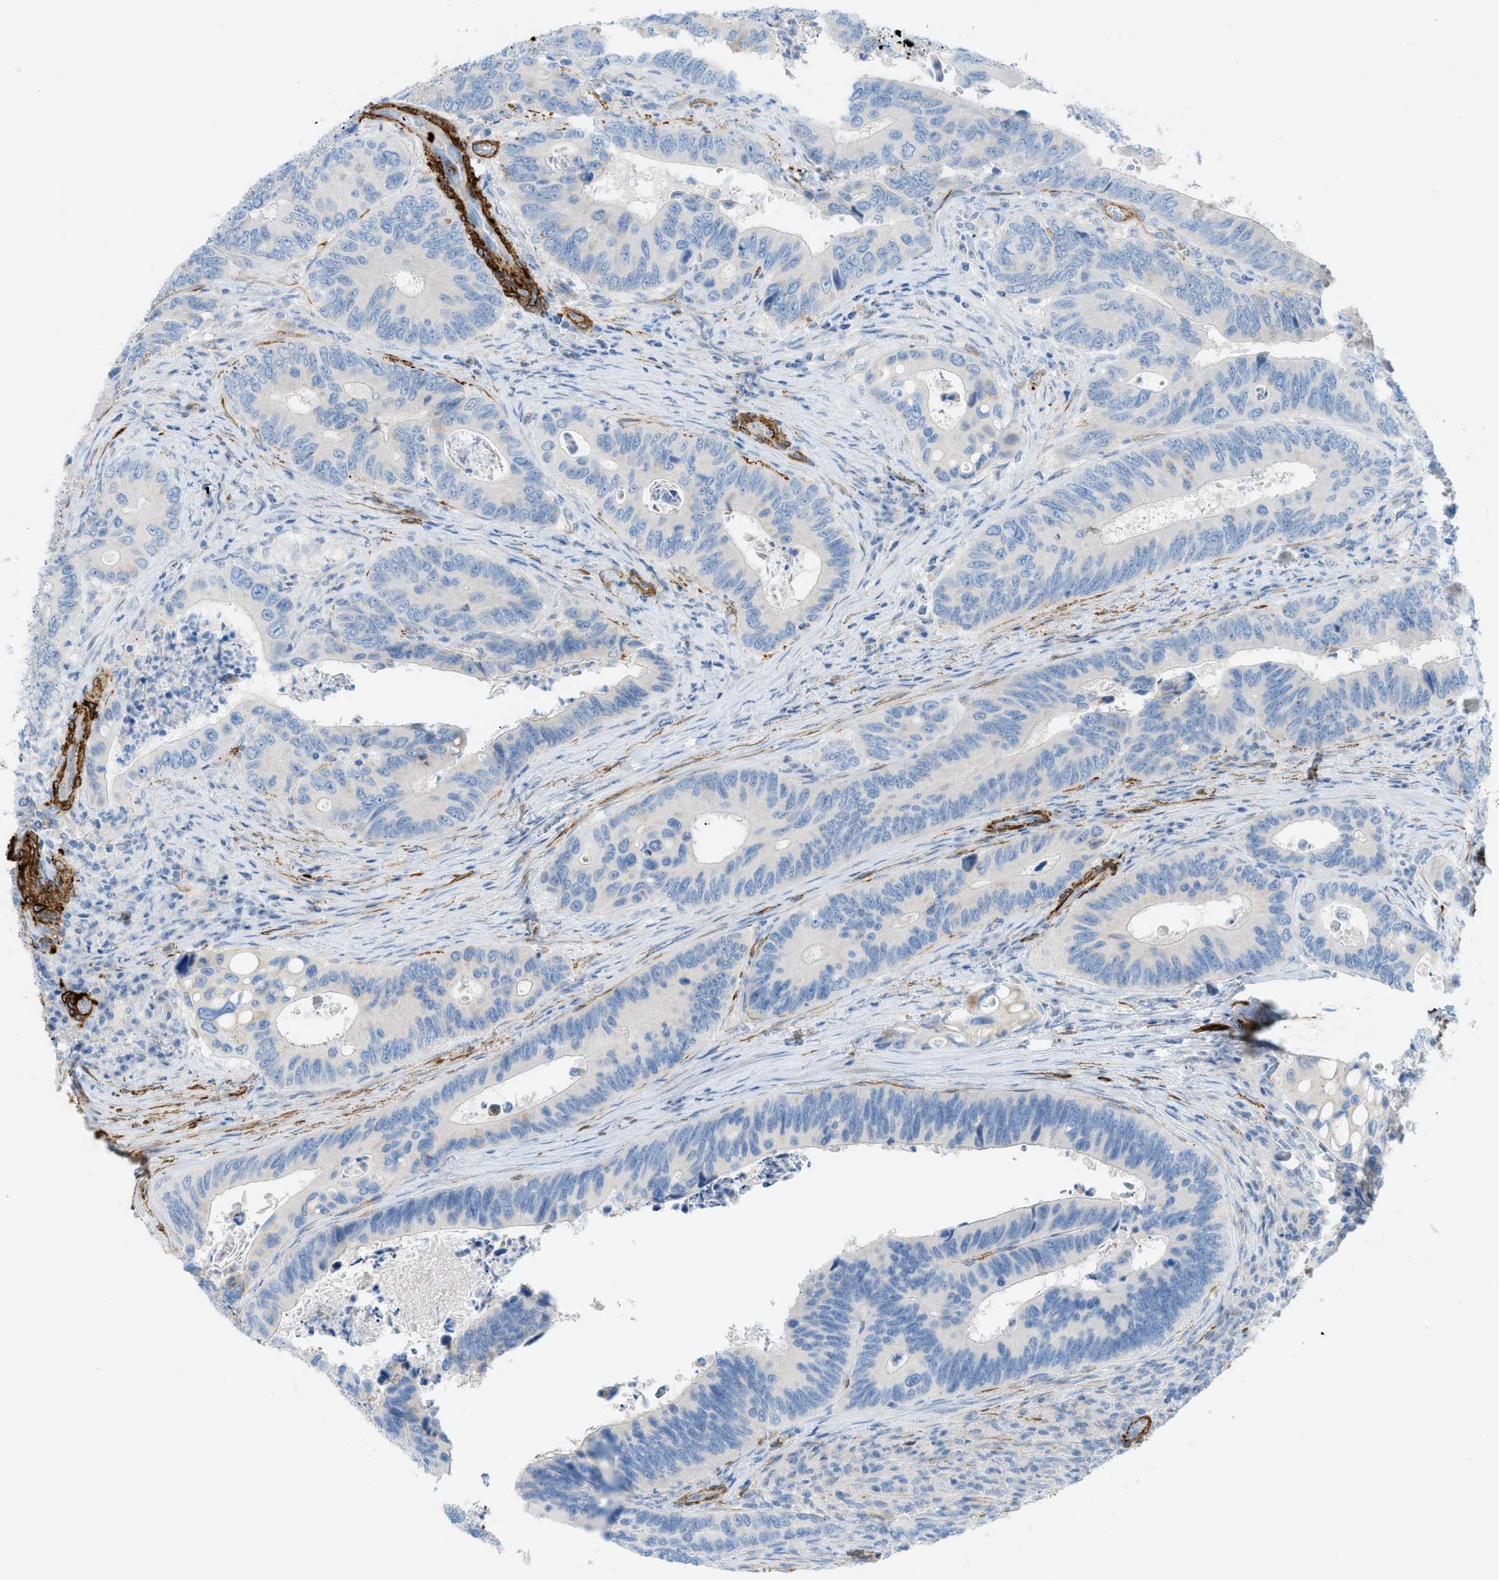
{"staining": {"intensity": "negative", "quantity": "none", "location": "none"}, "tissue": "colorectal cancer", "cell_type": "Tumor cells", "image_type": "cancer", "snomed": [{"axis": "morphology", "description": "Inflammation, NOS"}, {"axis": "morphology", "description": "Adenocarcinoma, NOS"}, {"axis": "topography", "description": "Colon"}], "caption": "The photomicrograph shows no significant positivity in tumor cells of colorectal cancer. (Stains: DAB IHC with hematoxylin counter stain, Microscopy: brightfield microscopy at high magnification).", "gene": "MYH11", "patient": {"sex": "male", "age": 72}}